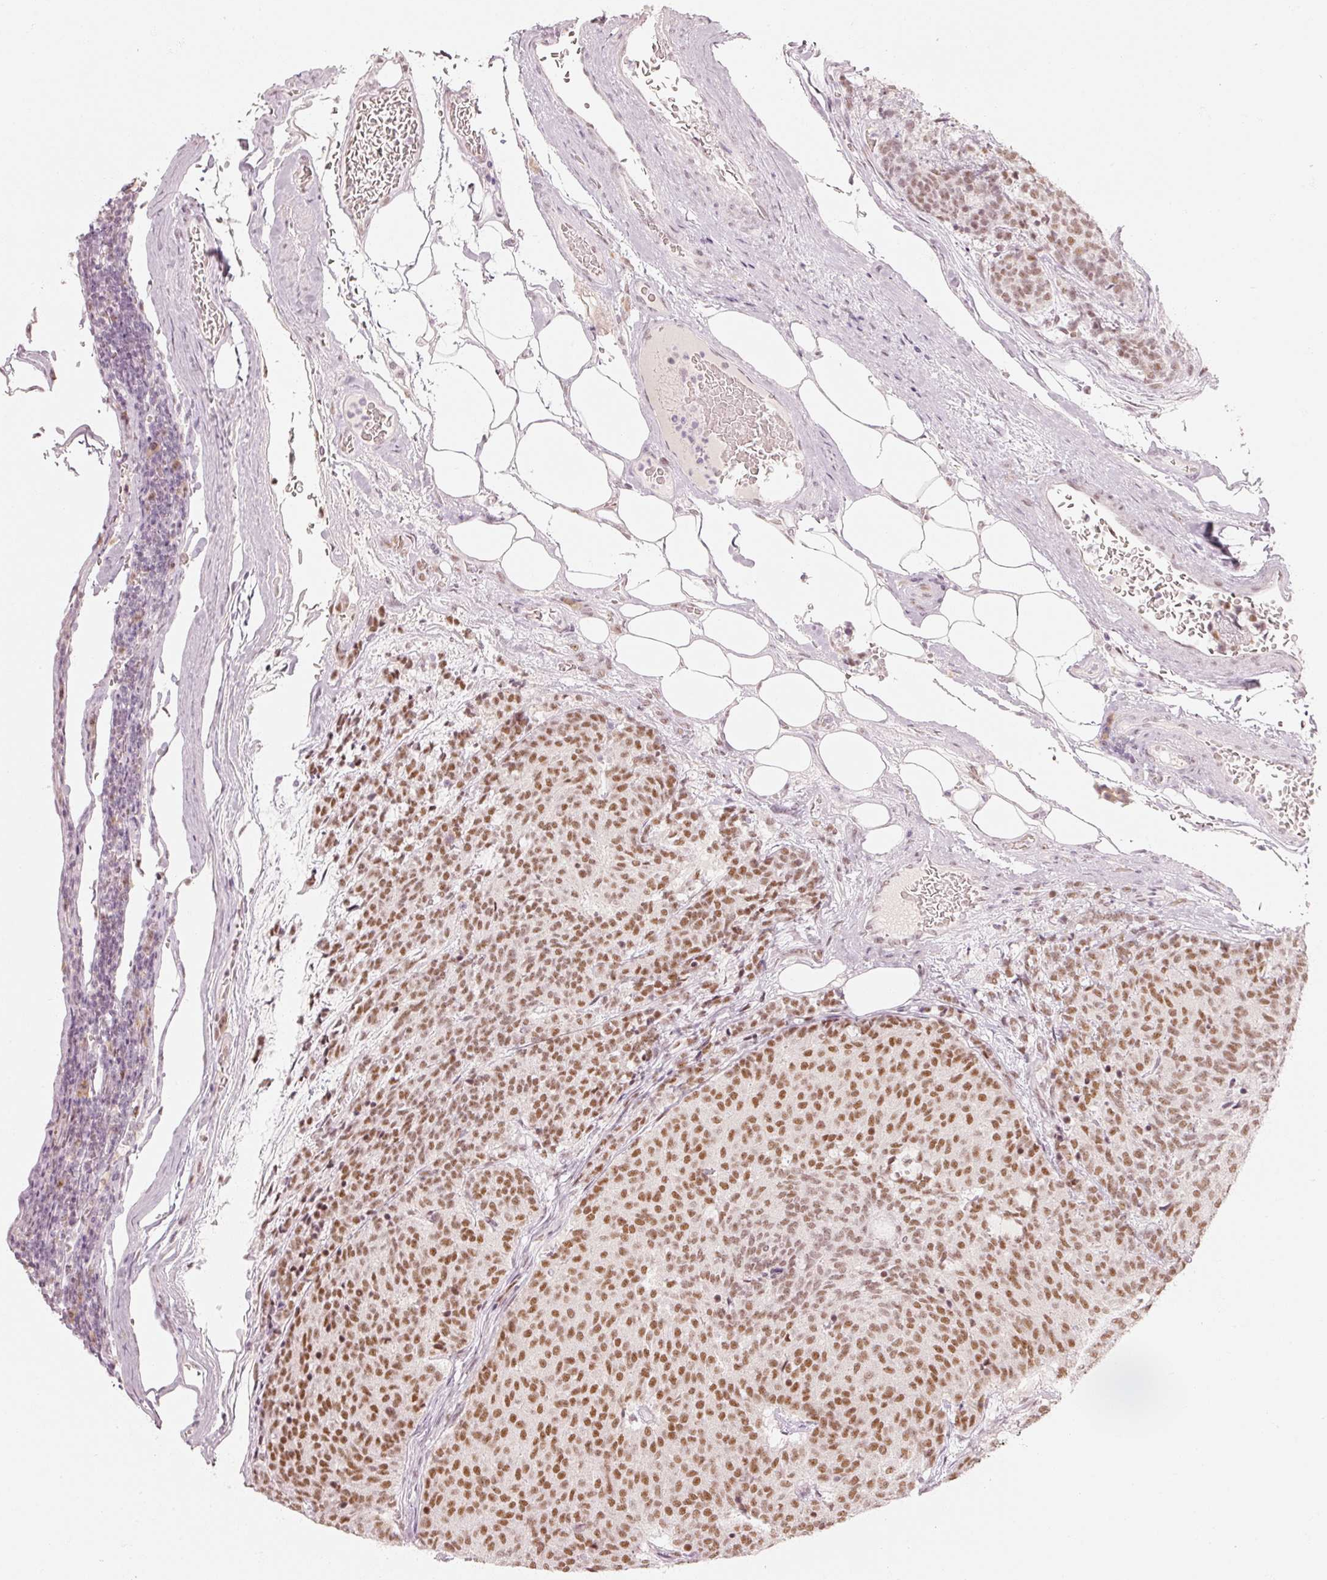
{"staining": {"intensity": "moderate", "quantity": ">75%", "location": "nuclear"}, "tissue": "carcinoid", "cell_type": "Tumor cells", "image_type": "cancer", "snomed": [{"axis": "morphology", "description": "Carcinoid, malignant, NOS"}, {"axis": "topography", "description": "Pancreas"}], "caption": "Human malignant carcinoid stained with a protein marker displays moderate staining in tumor cells.", "gene": "PPP1R10", "patient": {"sex": "female", "age": 54}}